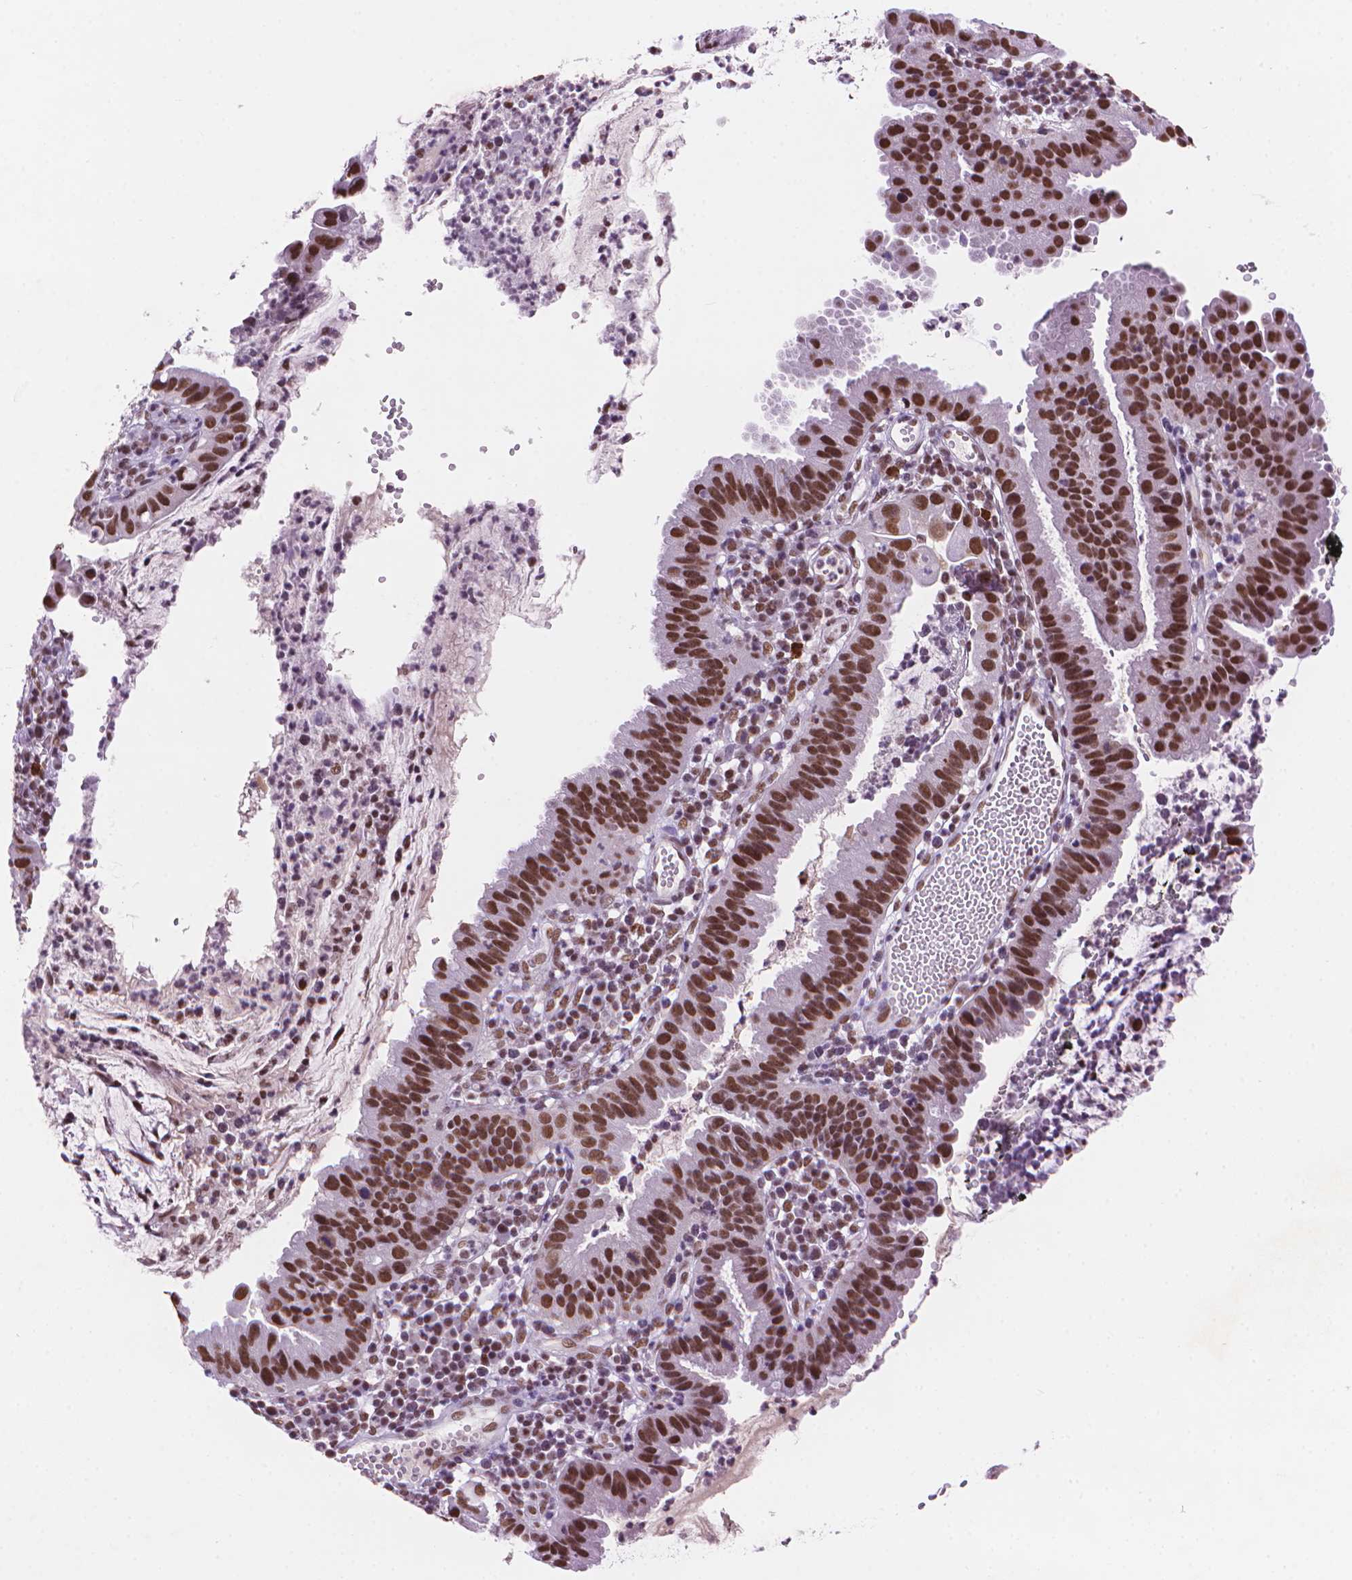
{"staining": {"intensity": "strong", "quantity": ">75%", "location": "nuclear"}, "tissue": "cervical cancer", "cell_type": "Tumor cells", "image_type": "cancer", "snomed": [{"axis": "morphology", "description": "Adenocarcinoma, NOS"}, {"axis": "topography", "description": "Cervix"}], "caption": "Cervical cancer (adenocarcinoma) stained for a protein displays strong nuclear positivity in tumor cells.", "gene": "RPA4", "patient": {"sex": "female", "age": 34}}